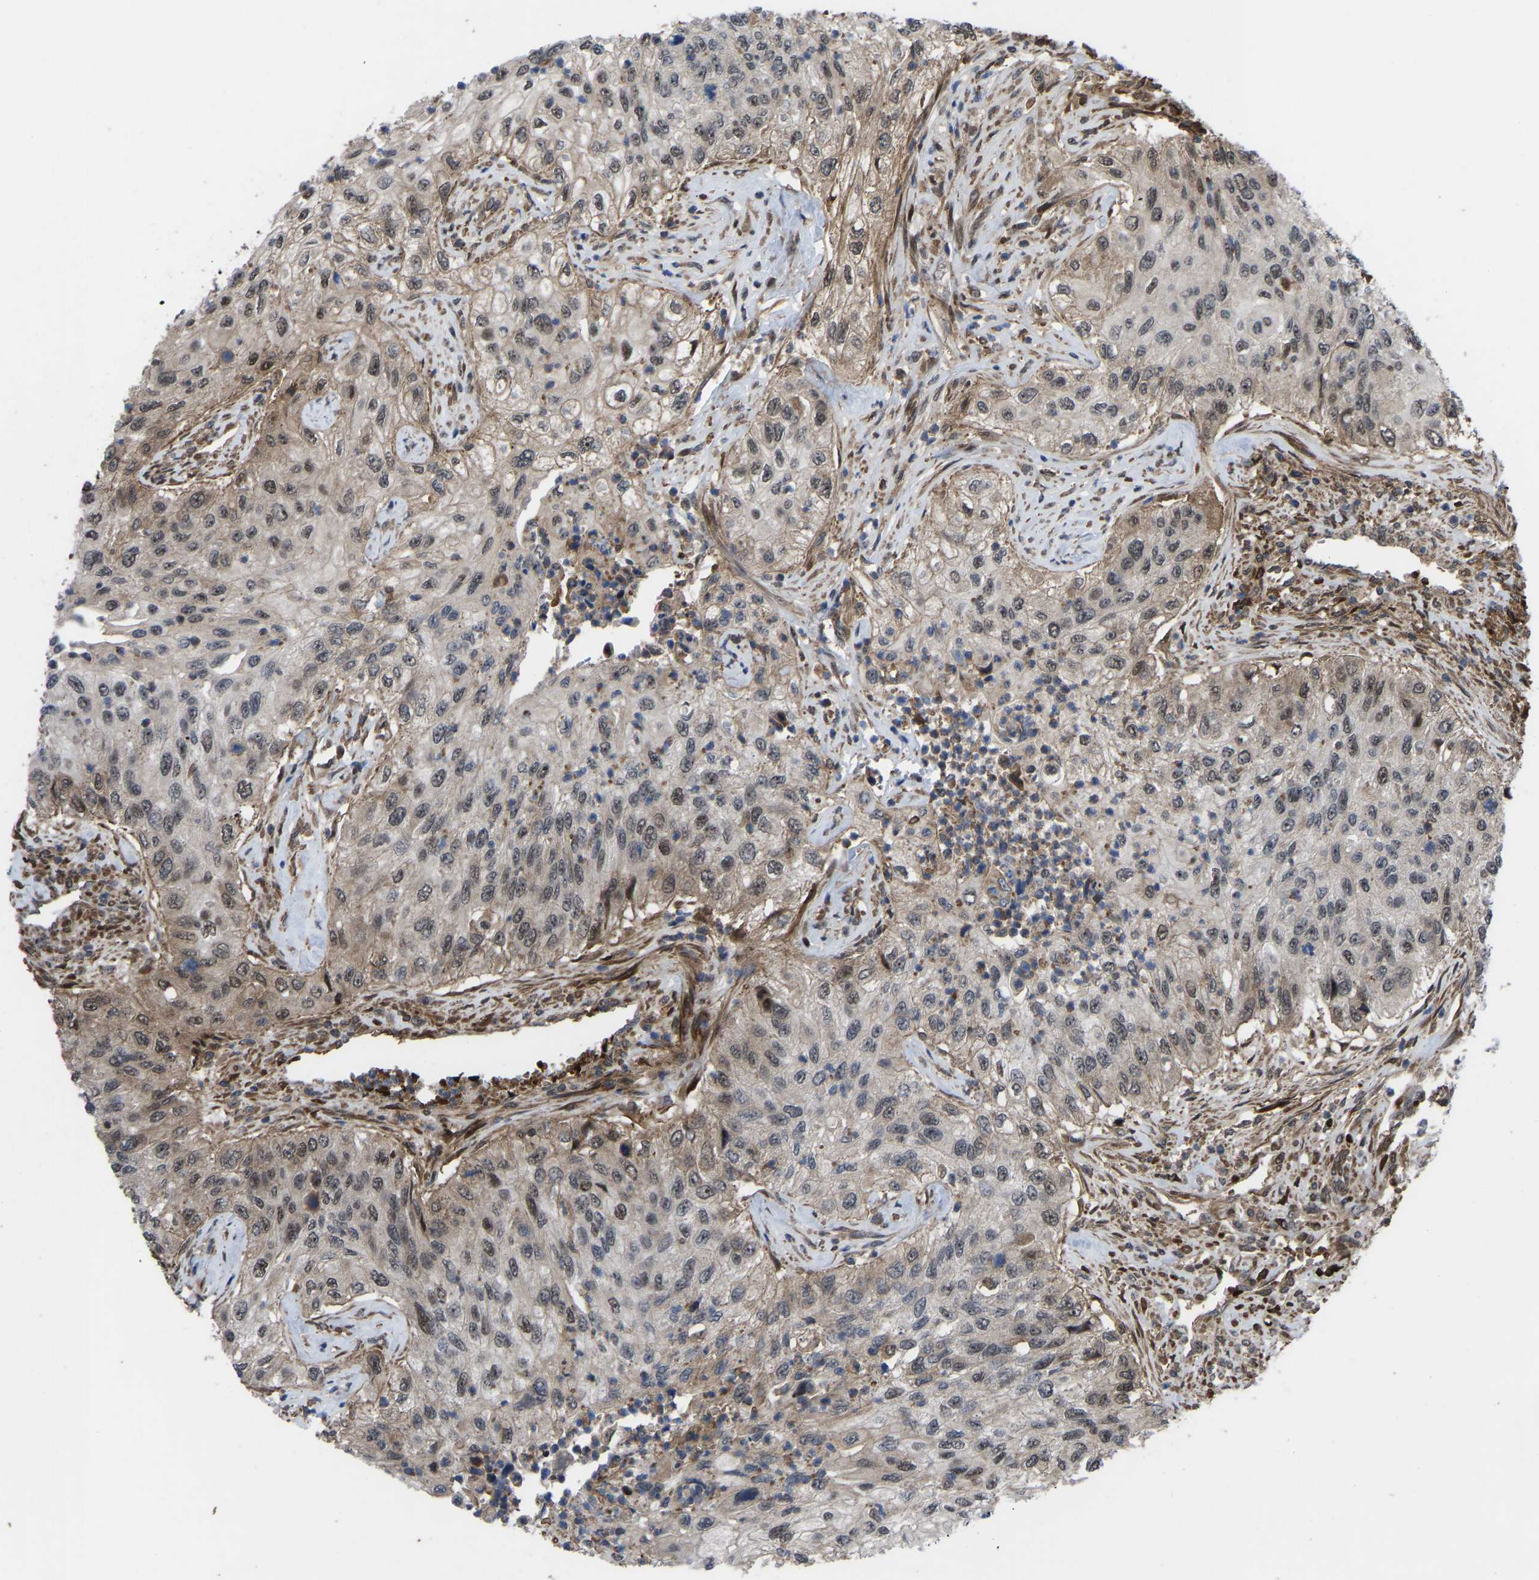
{"staining": {"intensity": "weak", "quantity": ">75%", "location": "cytoplasmic/membranous"}, "tissue": "urothelial cancer", "cell_type": "Tumor cells", "image_type": "cancer", "snomed": [{"axis": "morphology", "description": "Urothelial carcinoma, High grade"}, {"axis": "topography", "description": "Urinary bladder"}], "caption": "High-grade urothelial carcinoma stained with DAB IHC shows low levels of weak cytoplasmic/membranous expression in about >75% of tumor cells.", "gene": "CYP7B1", "patient": {"sex": "female", "age": 60}}